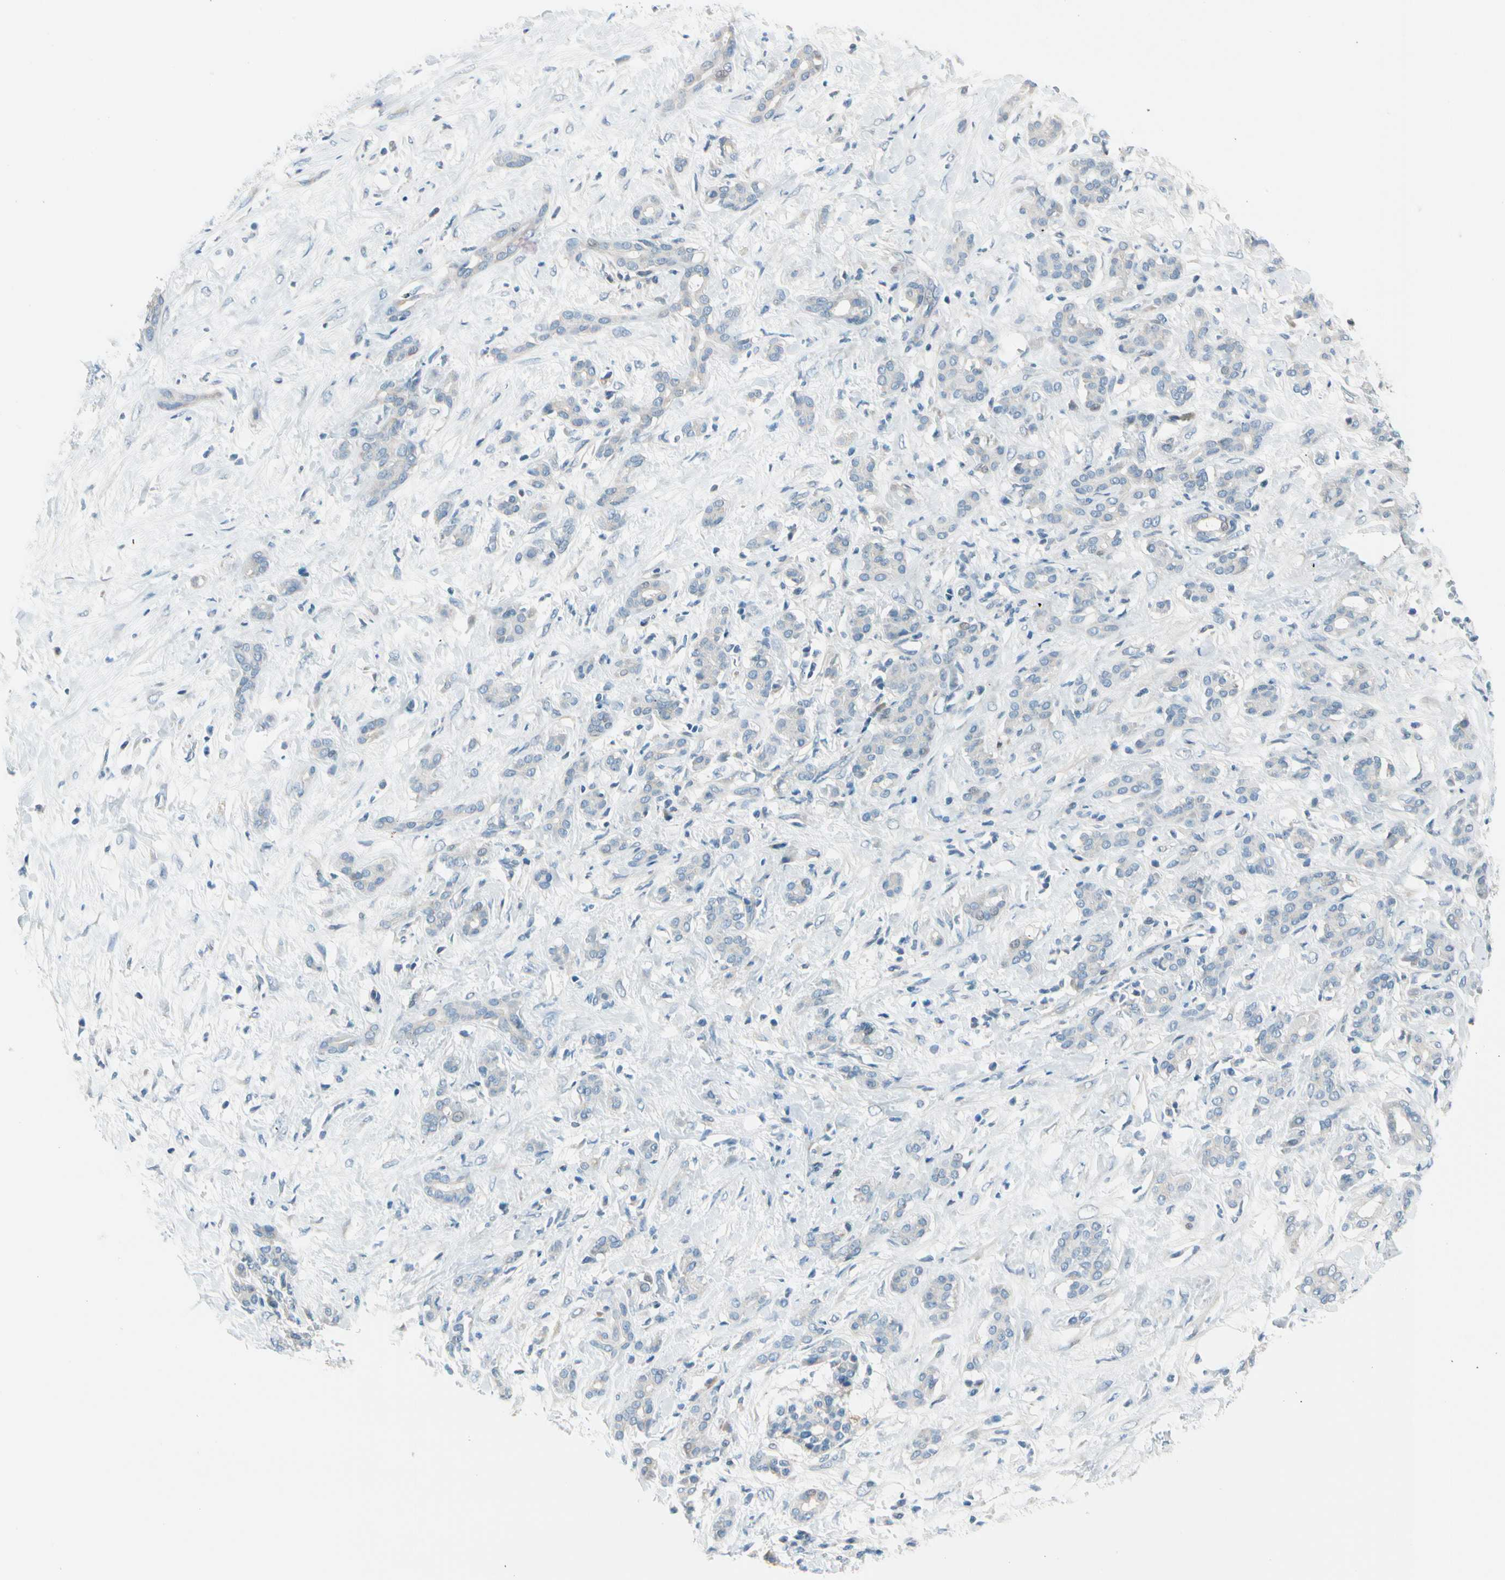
{"staining": {"intensity": "weak", "quantity": ">75%", "location": "cytoplasmic/membranous"}, "tissue": "pancreatic cancer", "cell_type": "Tumor cells", "image_type": "cancer", "snomed": [{"axis": "morphology", "description": "Adenocarcinoma, NOS"}, {"axis": "topography", "description": "Pancreas"}], "caption": "A low amount of weak cytoplasmic/membranous positivity is appreciated in approximately >75% of tumor cells in pancreatic cancer (adenocarcinoma) tissue. The staining is performed using DAB brown chromogen to label protein expression. The nuclei are counter-stained blue using hematoxylin.", "gene": "STK40", "patient": {"sex": "male", "age": 41}}